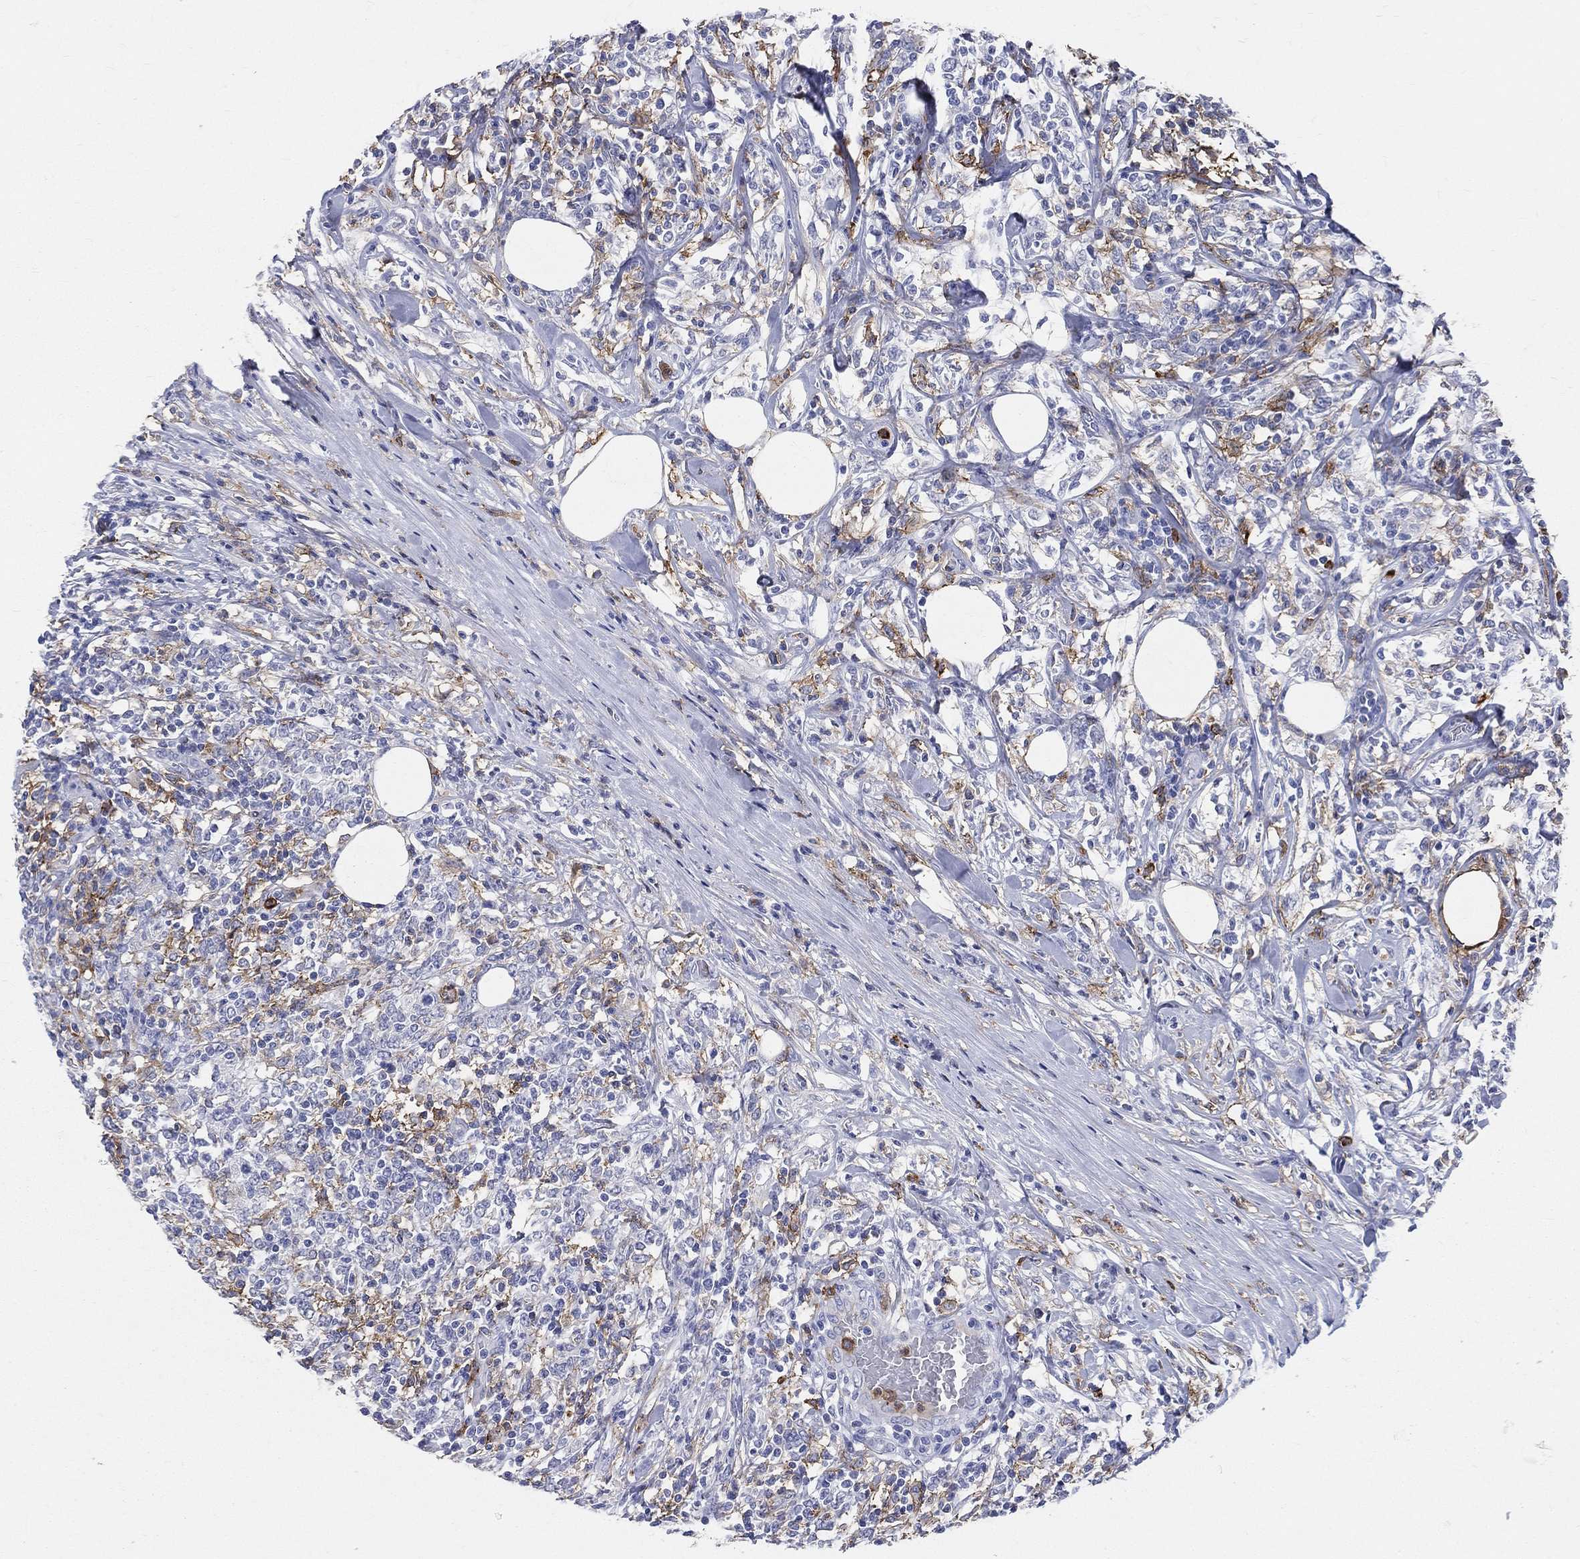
{"staining": {"intensity": "negative", "quantity": "none", "location": "none"}, "tissue": "lymphoma", "cell_type": "Tumor cells", "image_type": "cancer", "snomed": [{"axis": "morphology", "description": "Malignant lymphoma, non-Hodgkin's type, High grade"}, {"axis": "topography", "description": "Lymph node"}], "caption": "Immunohistochemistry (IHC) histopathology image of neoplastic tissue: human lymphoma stained with DAB (3,3'-diaminobenzidine) shows no significant protein staining in tumor cells.", "gene": "CD33", "patient": {"sex": "female", "age": 84}}